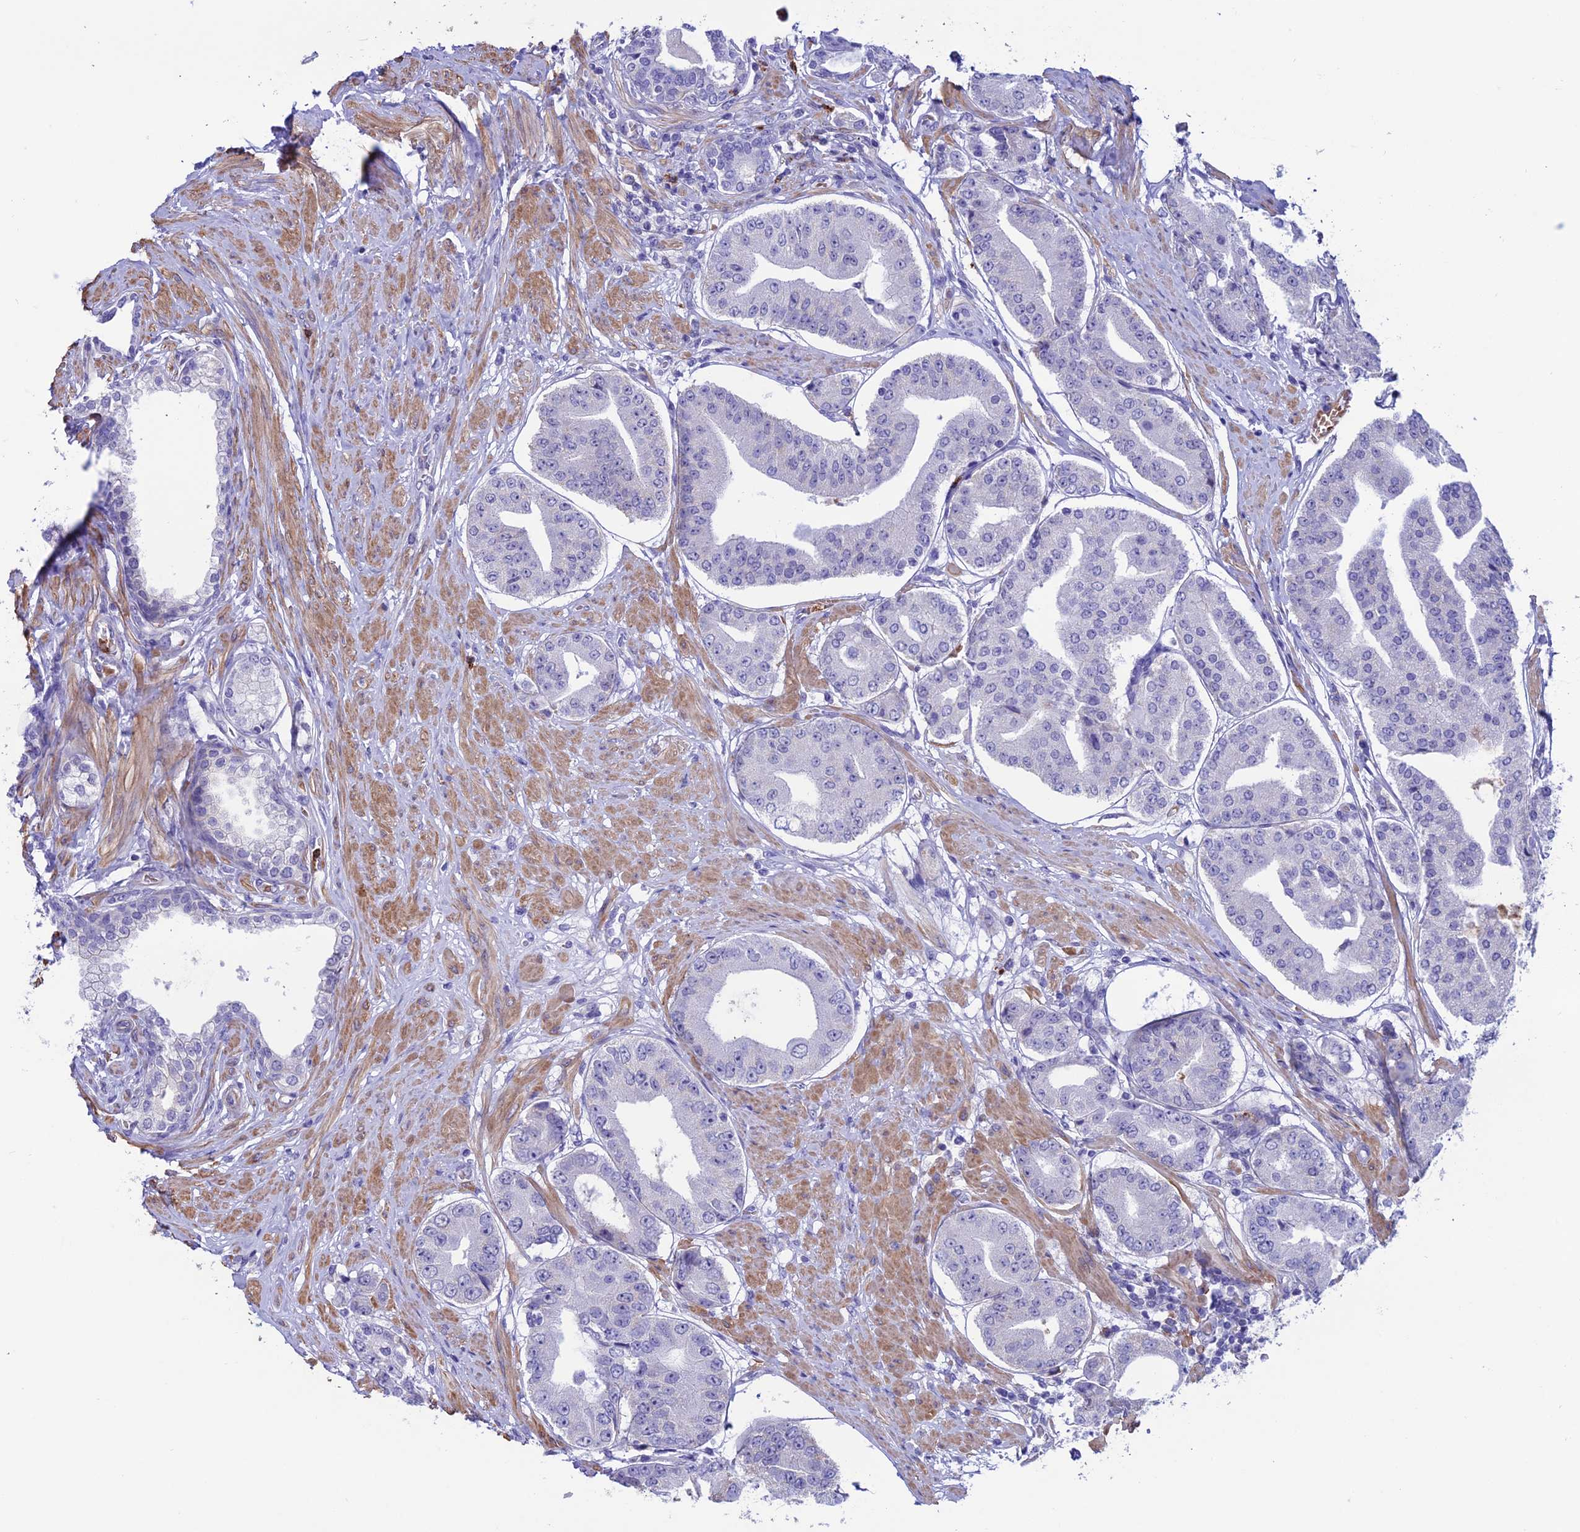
{"staining": {"intensity": "negative", "quantity": "none", "location": "none"}, "tissue": "prostate cancer", "cell_type": "Tumor cells", "image_type": "cancer", "snomed": [{"axis": "morphology", "description": "Adenocarcinoma, High grade"}, {"axis": "topography", "description": "Prostate"}], "caption": "This is a photomicrograph of immunohistochemistry staining of adenocarcinoma (high-grade) (prostate), which shows no expression in tumor cells. (DAB (3,3'-diaminobenzidine) immunohistochemistry (IHC) with hematoxylin counter stain).", "gene": "COL6A6", "patient": {"sex": "male", "age": 63}}